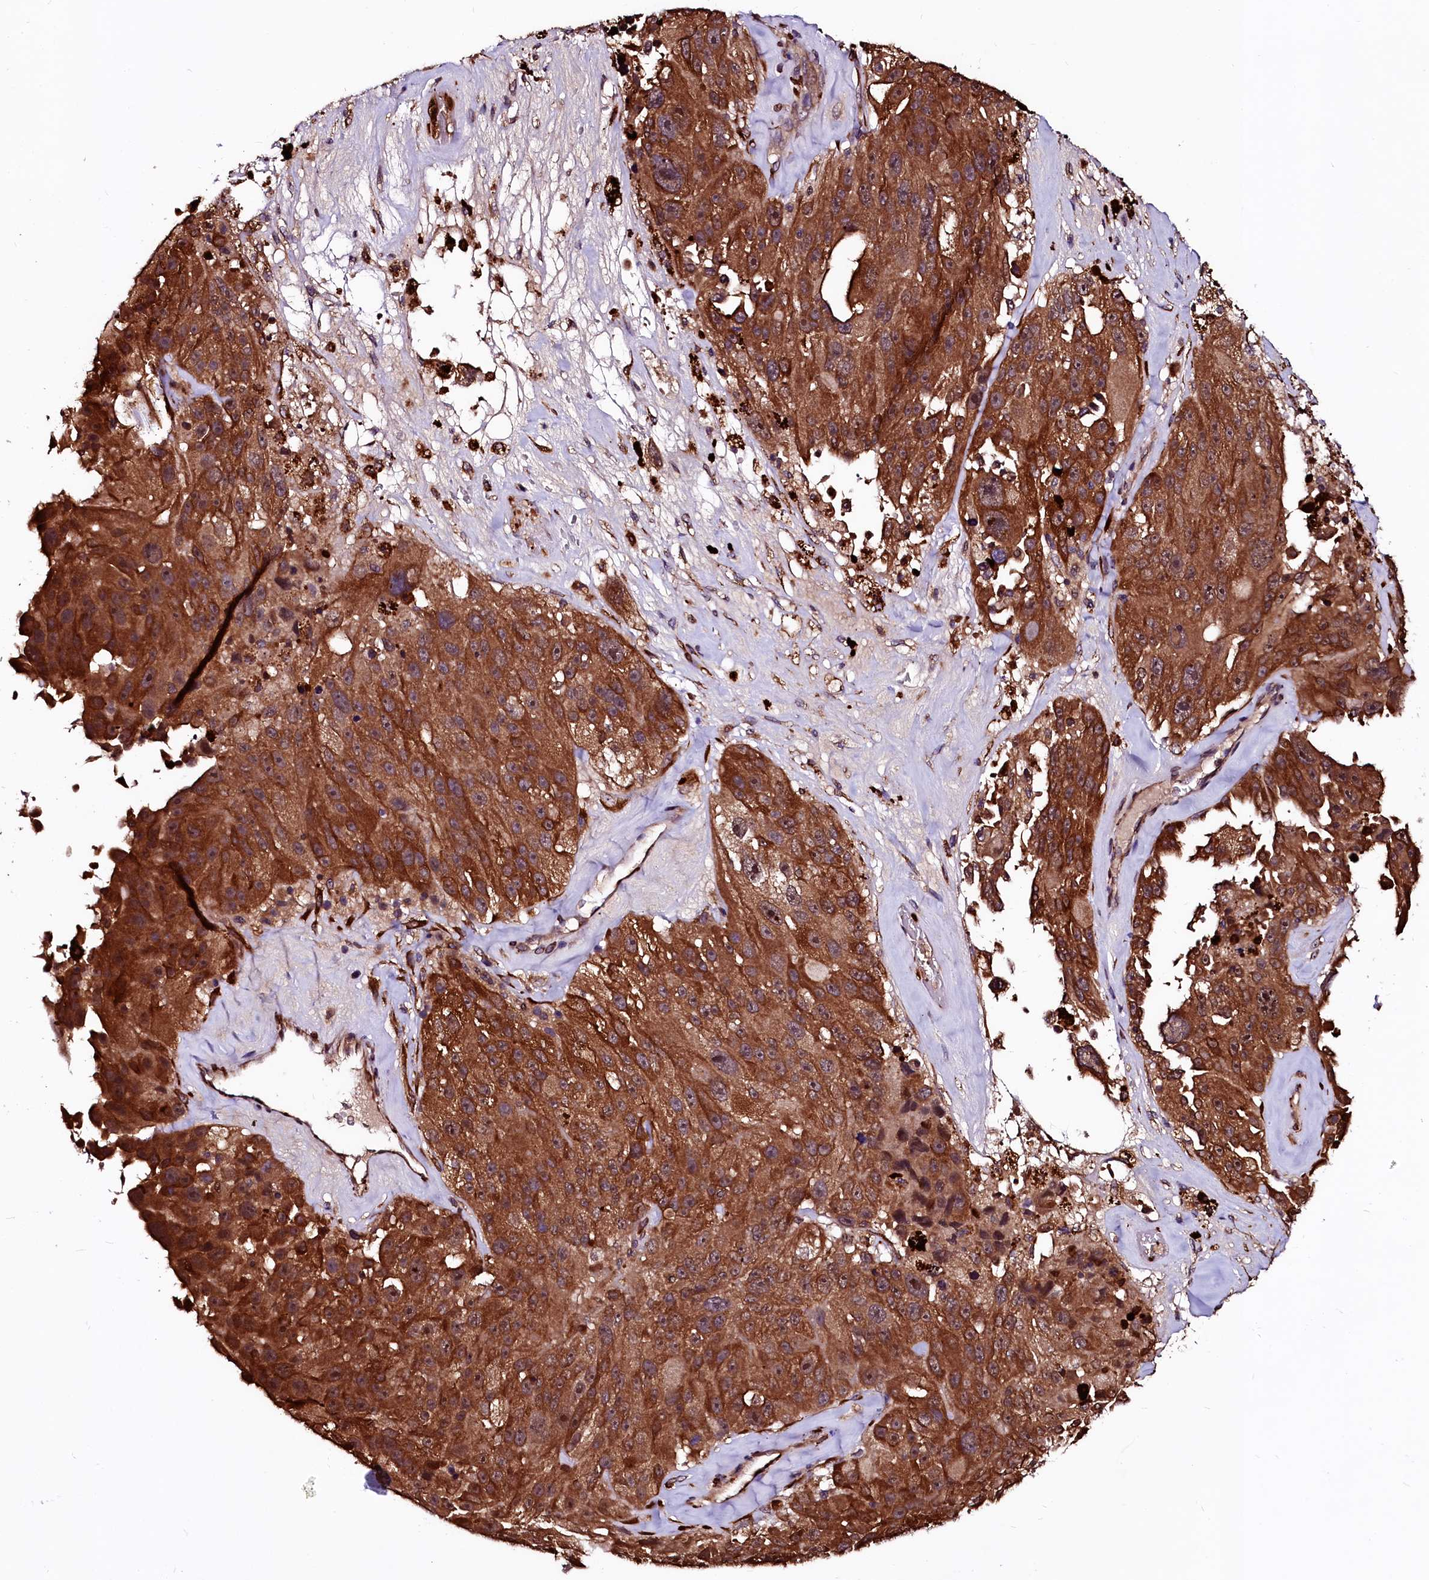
{"staining": {"intensity": "strong", "quantity": ">75%", "location": "cytoplasmic/membranous"}, "tissue": "melanoma", "cell_type": "Tumor cells", "image_type": "cancer", "snomed": [{"axis": "morphology", "description": "Malignant melanoma, Metastatic site"}, {"axis": "topography", "description": "Lymph node"}], "caption": "DAB (3,3'-diaminobenzidine) immunohistochemical staining of melanoma shows strong cytoplasmic/membranous protein positivity in about >75% of tumor cells. Ihc stains the protein of interest in brown and the nuclei are stained blue.", "gene": "N4BP1", "patient": {"sex": "male", "age": 62}}